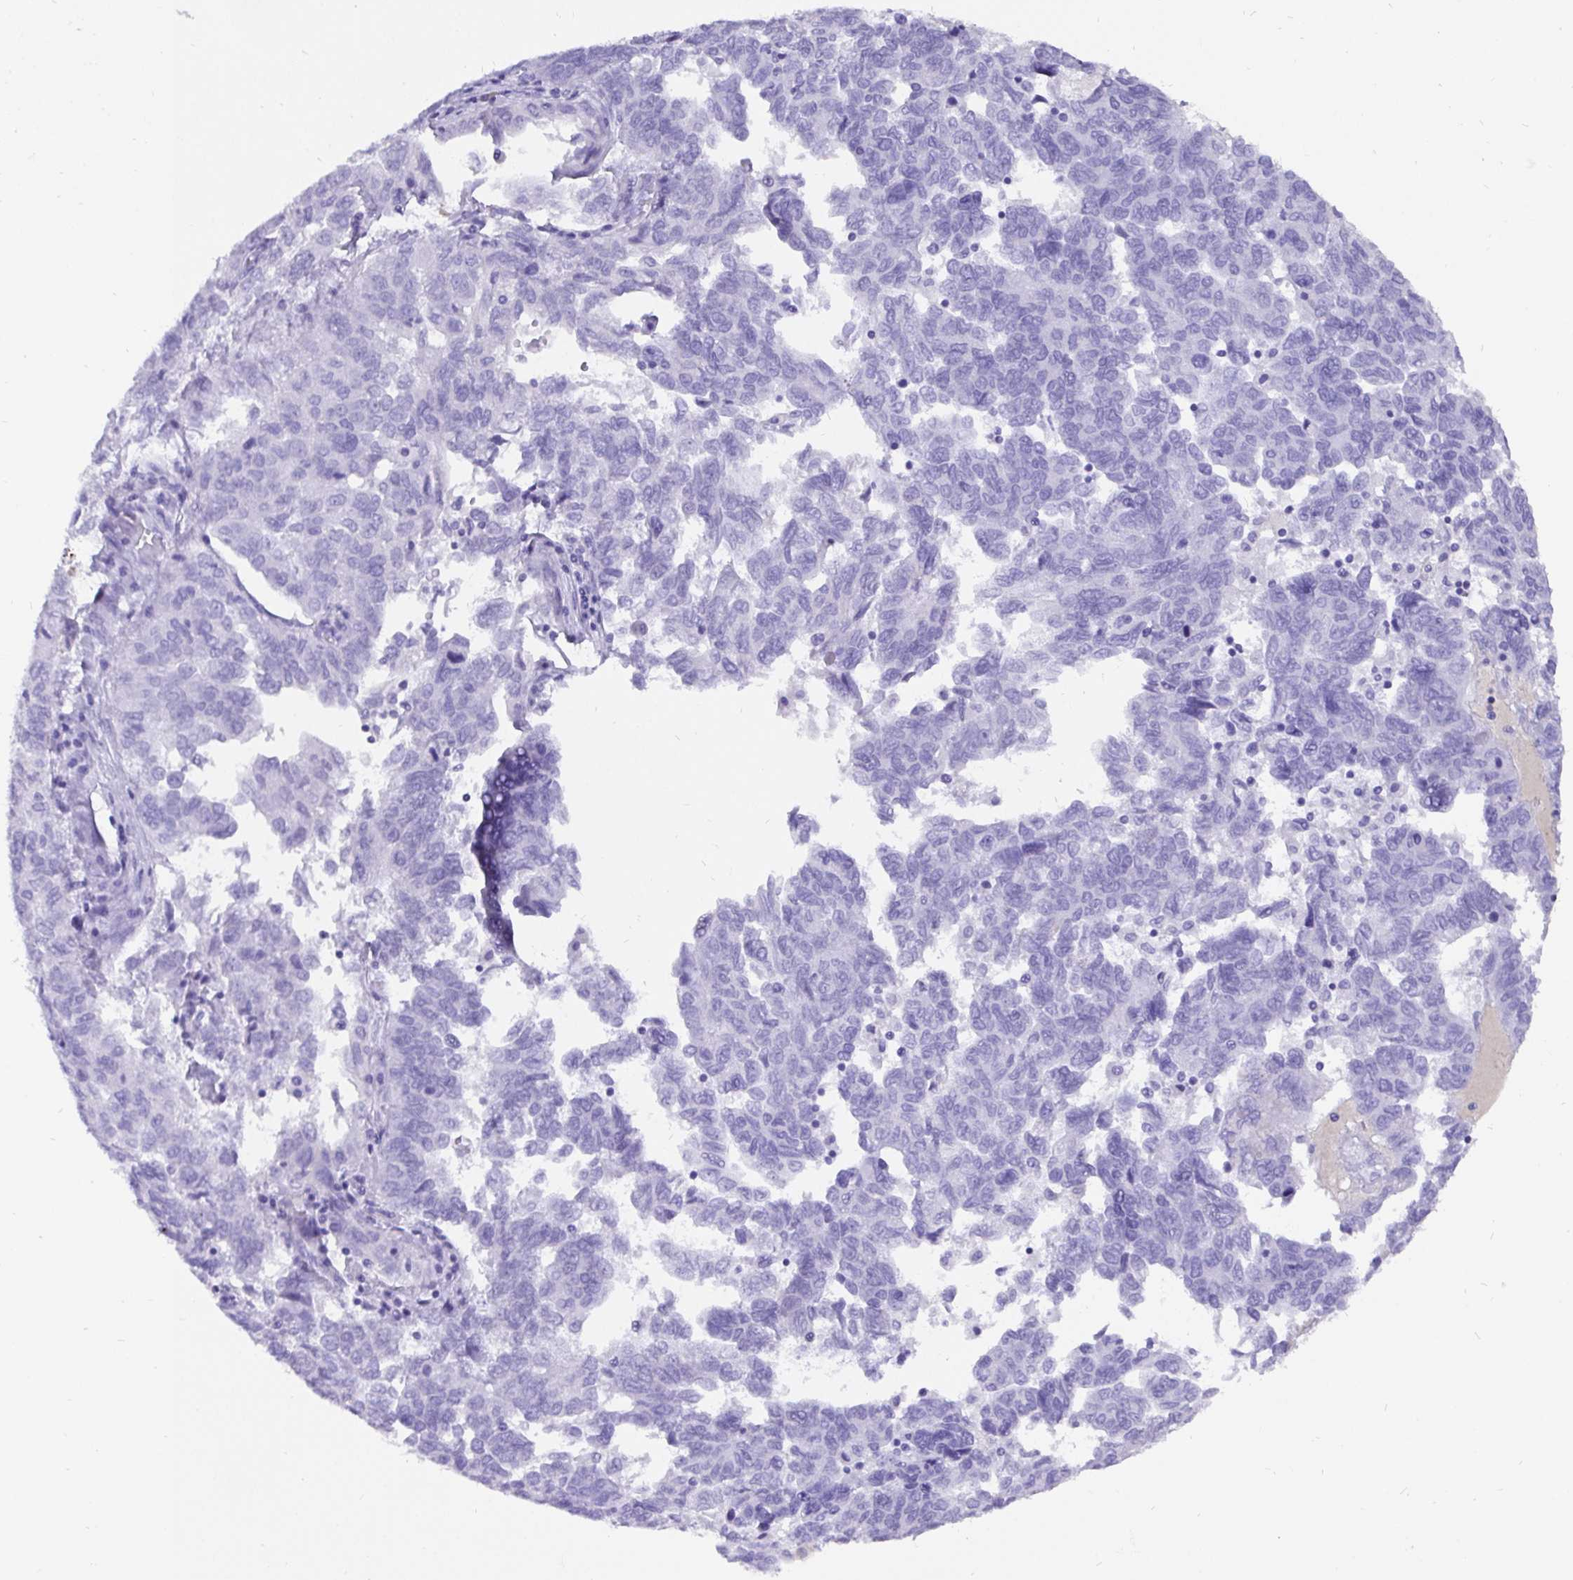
{"staining": {"intensity": "negative", "quantity": "none", "location": "none"}, "tissue": "ovarian cancer", "cell_type": "Tumor cells", "image_type": "cancer", "snomed": [{"axis": "morphology", "description": "Cystadenocarcinoma, serous, NOS"}, {"axis": "topography", "description": "Ovary"}], "caption": "Immunohistochemistry (IHC) of ovarian cancer displays no staining in tumor cells.", "gene": "KRT13", "patient": {"sex": "female", "age": 64}}